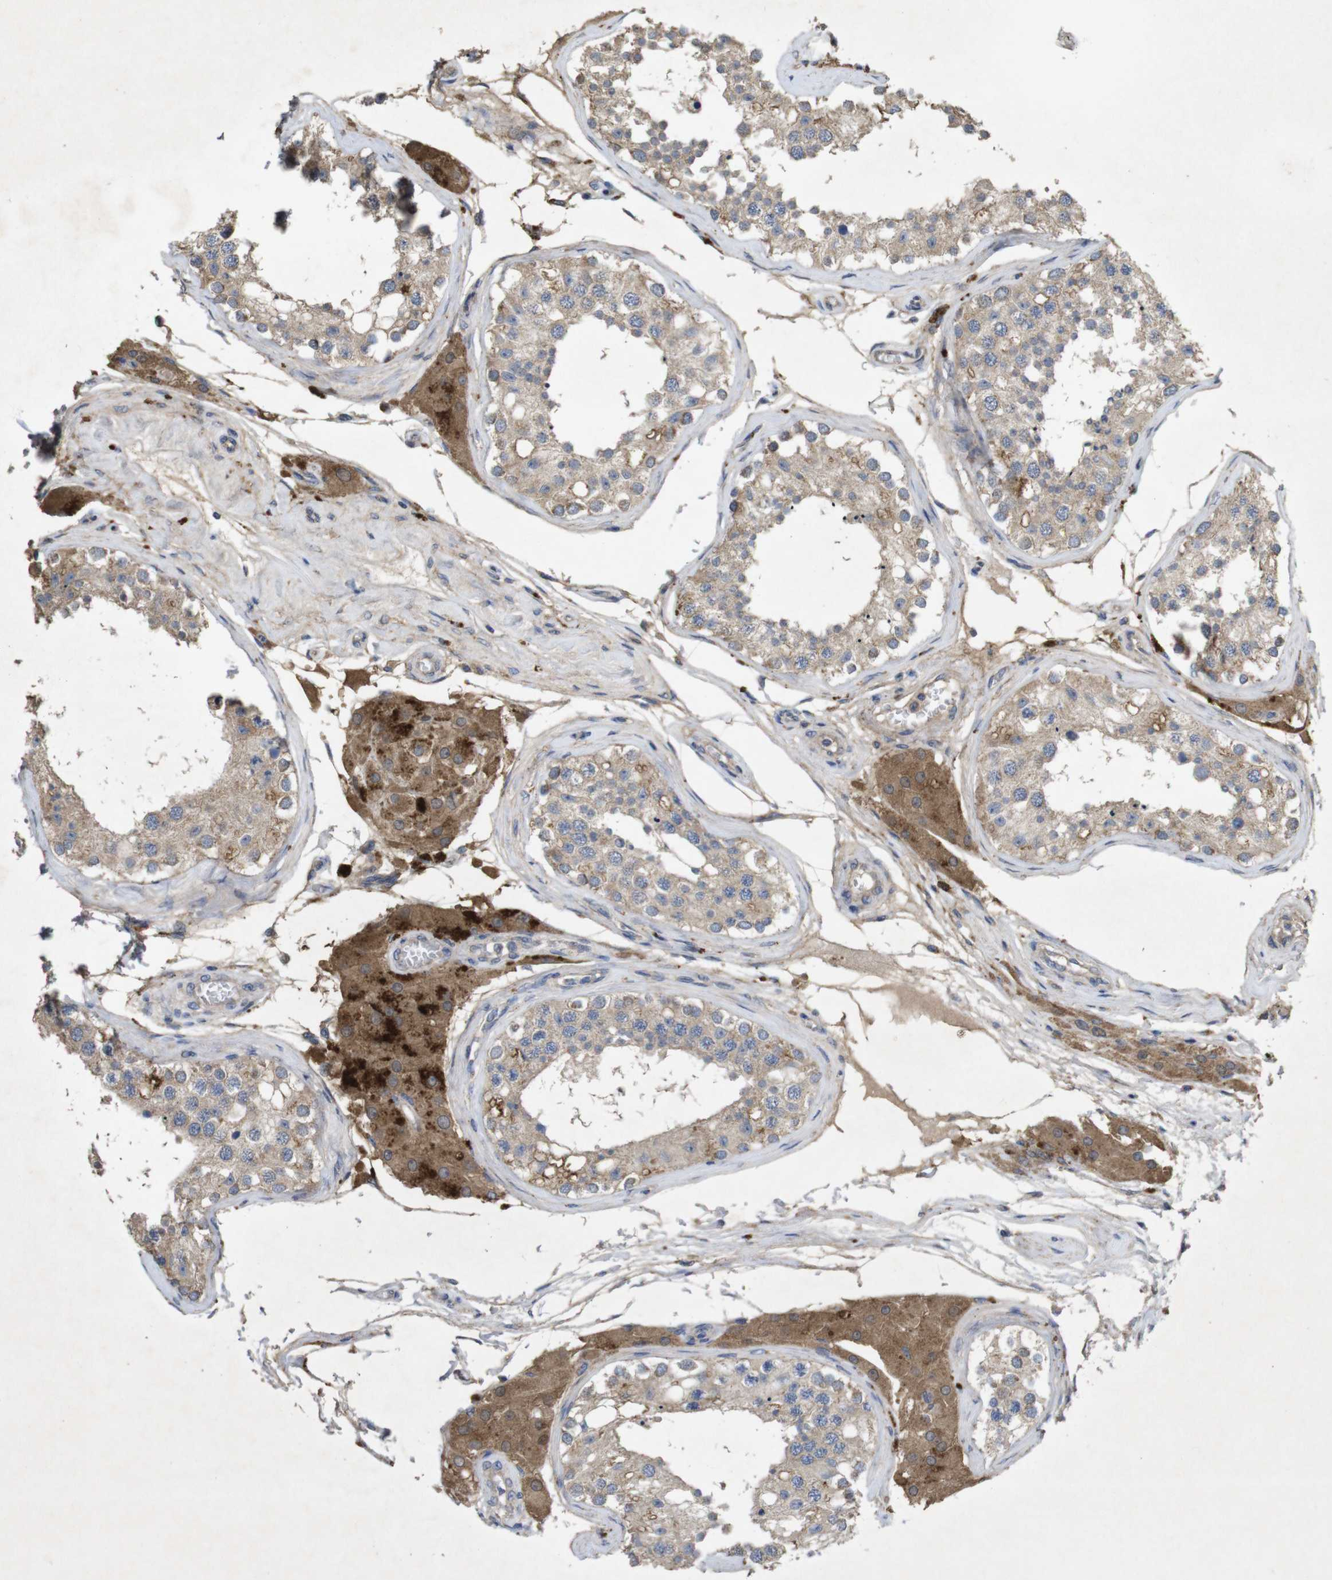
{"staining": {"intensity": "weak", "quantity": ">75%", "location": "cytoplasmic/membranous"}, "tissue": "testis", "cell_type": "Cells in seminiferous ducts", "image_type": "normal", "snomed": [{"axis": "morphology", "description": "Normal tissue, NOS"}, {"axis": "topography", "description": "Testis"}], "caption": "Cells in seminiferous ducts show weak cytoplasmic/membranous expression in about >75% of cells in benign testis.", "gene": "KCNS3", "patient": {"sex": "male", "age": 68}}